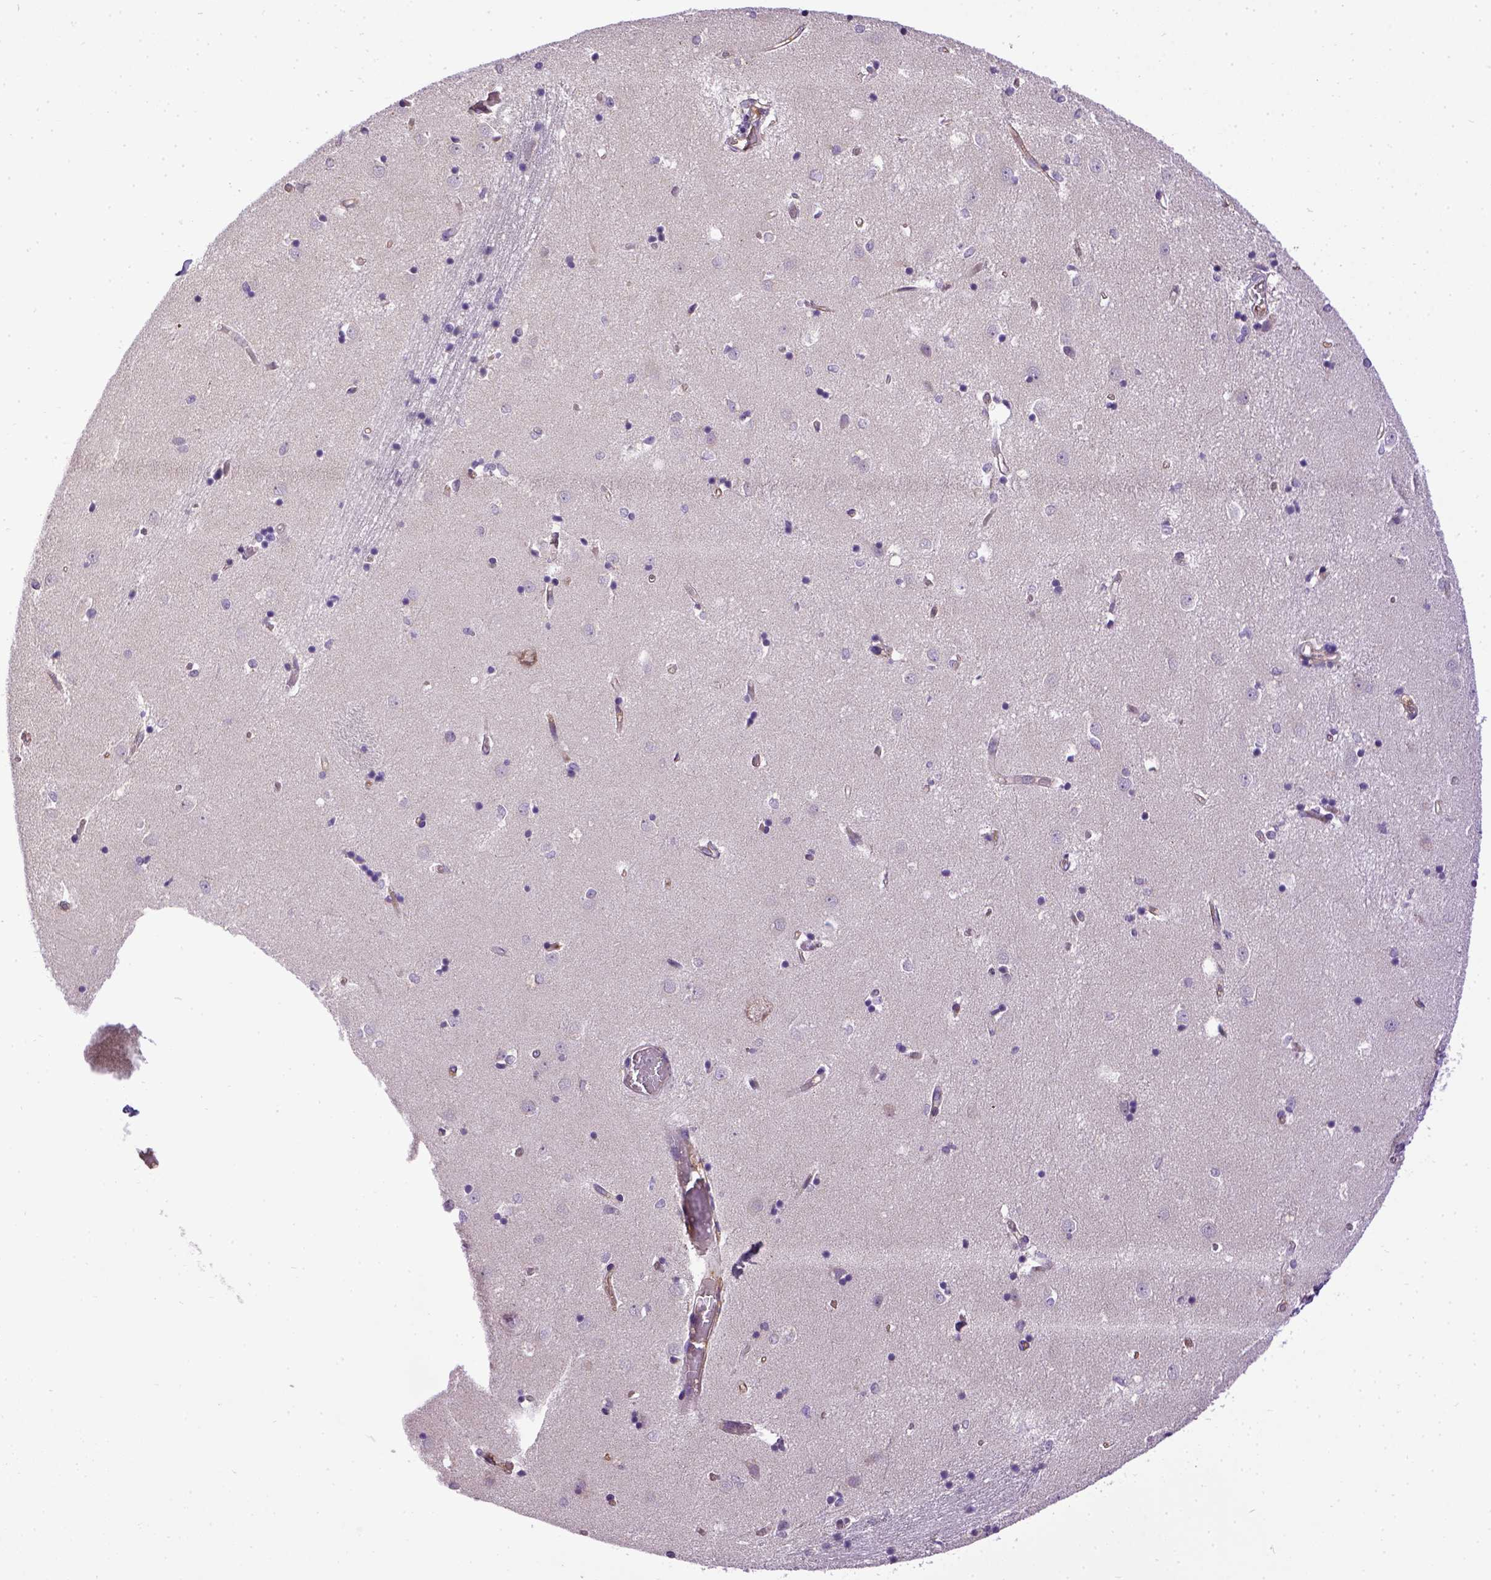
{"staining": {"intensity": "negative", "quantity": "none", "location": "none"}, "tissue": "caudate", "cell_type": "Glial cells", "image_type": "normal", "snomed": [{"axis": "morphology", "description": "Normal tissue, NOS"}, {"axis": "topography", "description": "Lateral ventricle wall"}], "caption": "Immunohistochemistry (IHC) histopathology image of normal human caudate stained for a protein (brown), which shows no positivity in glial cells.", "gene": "ENG", "patient": {"sex": "male", "age": 54}}